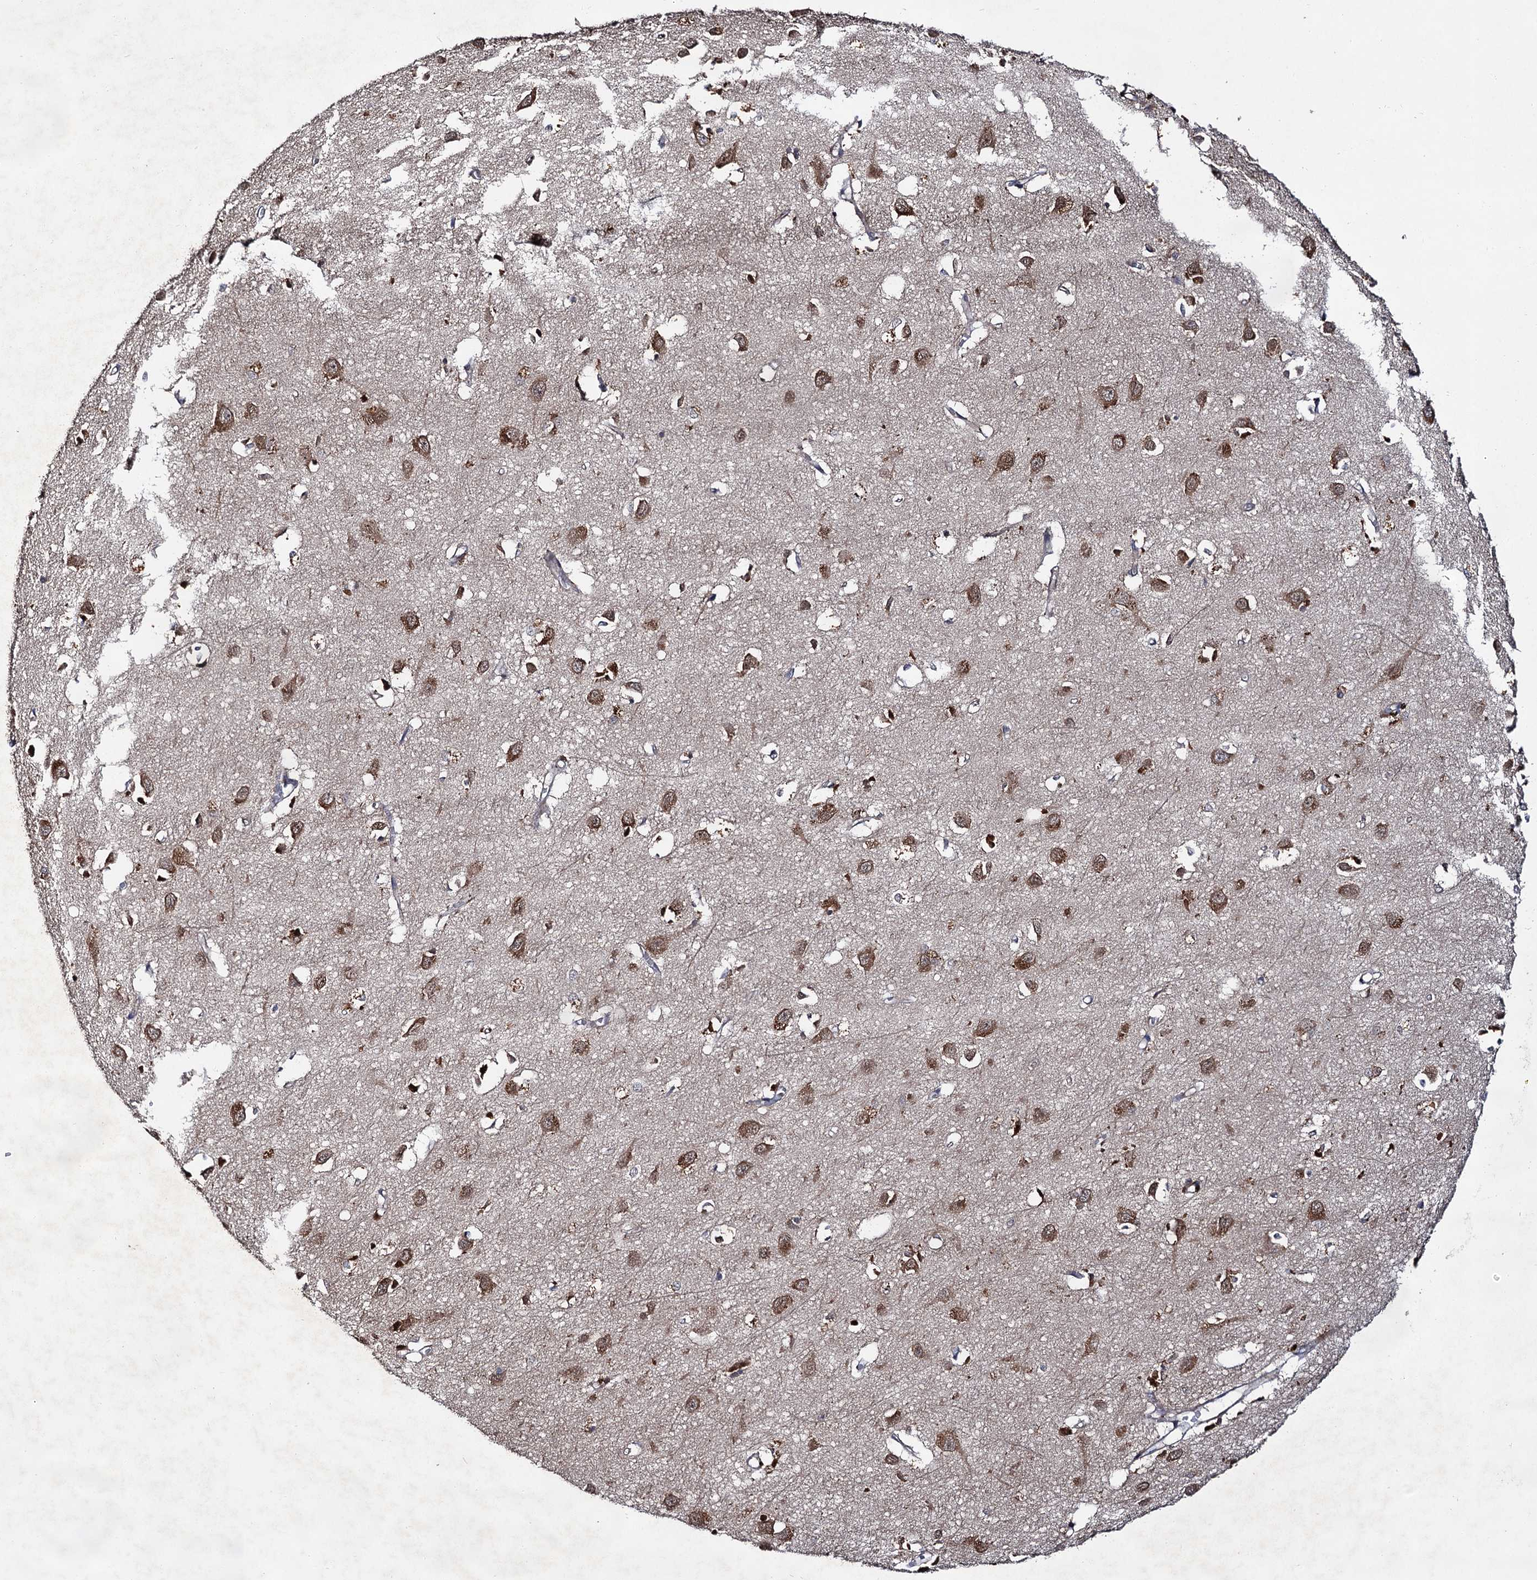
{"staining": {"intensity": "negative", "quantity": "none", "location": "none"}, "tissue": "cerebral cortex", "cell_type": "Endothelial cells", "image_type": "normal", "snomed": [{"axis": "morphology", "description": "Normal tissue, NOS"}, {"axis": "topography", "description": "Cerebral cortex"}], "caption": "Cerebral cortex stained for a protein using IHC displays no staining endothelial cells.", "gene": "NAA25", "patient": {"sex": "female", "age": 64}}